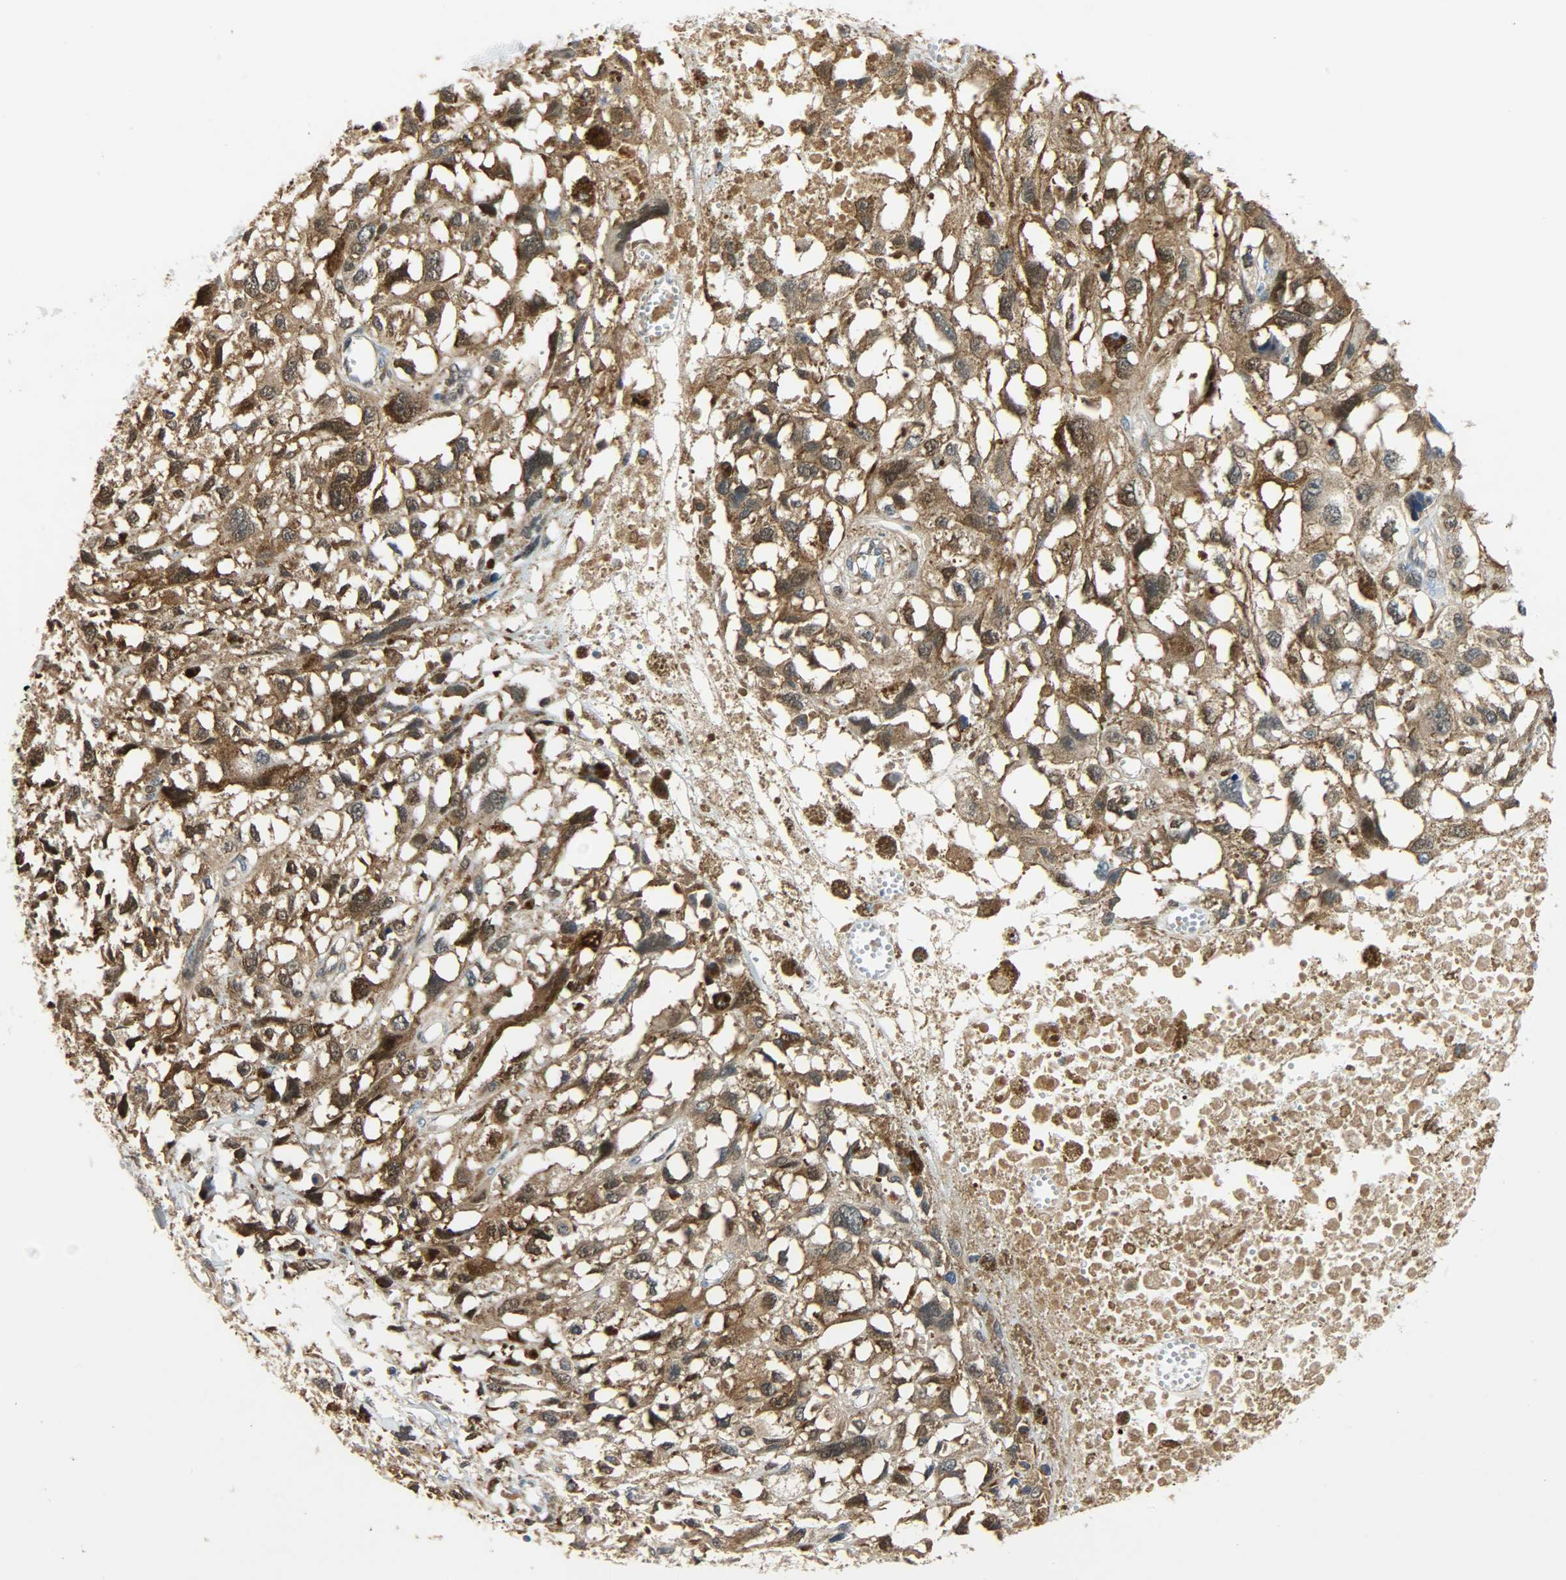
{"staining": {"intensity": "strong", "quantity": ">75%", "location": "cytoplasmic/membranous"}, "tissue": "melanoma", "cell_type": "Tumor cells", "image_type": "cancer", "snomed": [{"axis": "morphology", "description": "Malignant melanoma, Metastatic site"}, {"axis": "topography", "description": "Lymph node"}], "caption": "Malignant melanoma (metastatic site) tissue reveals strong cytoplasmic/membranous staining in about >75% of tumor cells, visualized by immunohistochemistry. Ihc stains the protein in brown and the nuclei are stained blue.", "gene": "EIF4EBP1", "patient": {"sex": "male", "age": 59}}